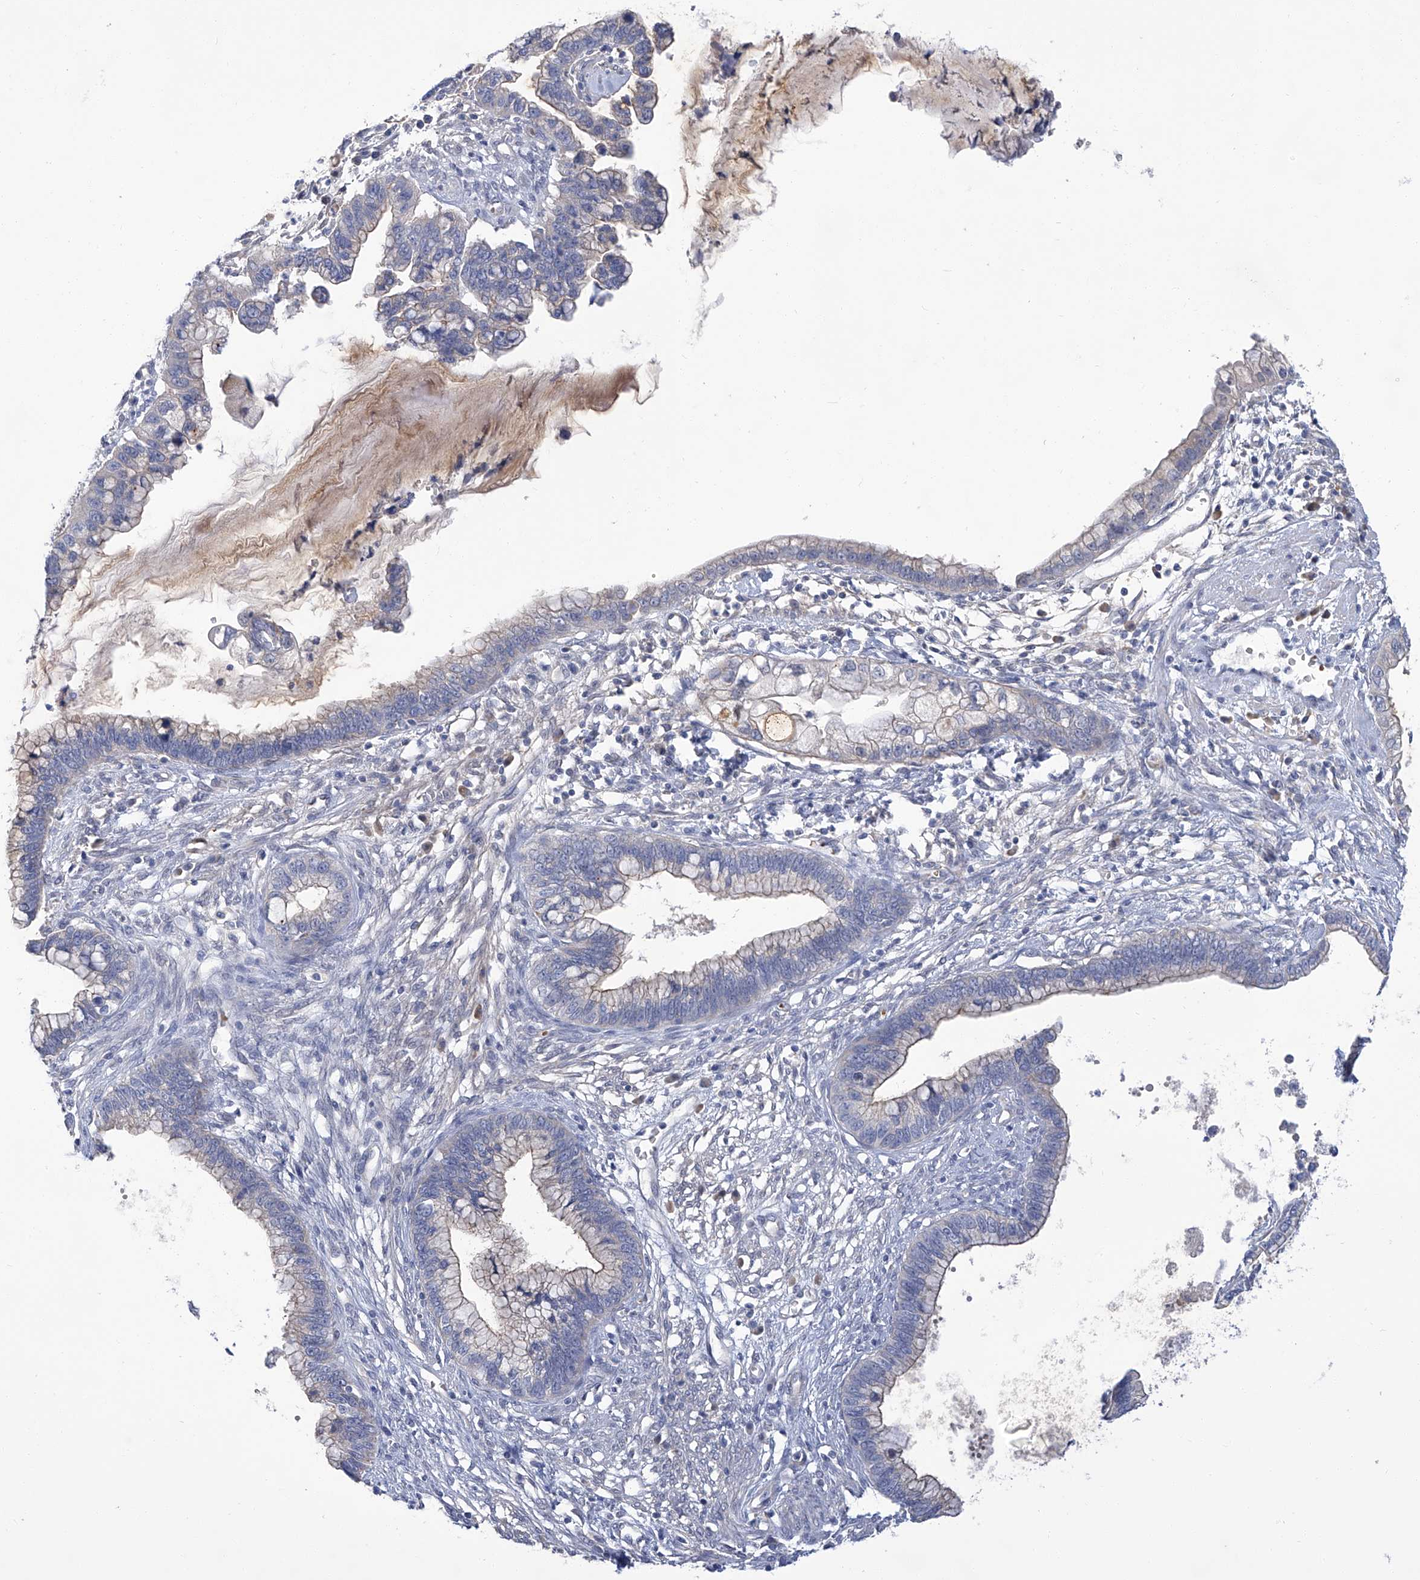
{"staining": {"intensity": "moderate", "quantity": "<25%", "location": "cytoplasmic/membranous"}, "tissue": "cervical cancer", "cell_type": "Tumor cells", "image_type": "cancer", "snomed": [{"axis": "morphology", "description": "Adenocarcinoma, NOS"}, {"axis": "topography", "description": "Cervix"}], "caption": "A brown stain highlights moderate cytoplasmic/membranous expression of a protein in human adenocarcinoma (cervical) tumor cells.", "gene": "PARD3", "patient": {"sex": "female", "age": 44}}